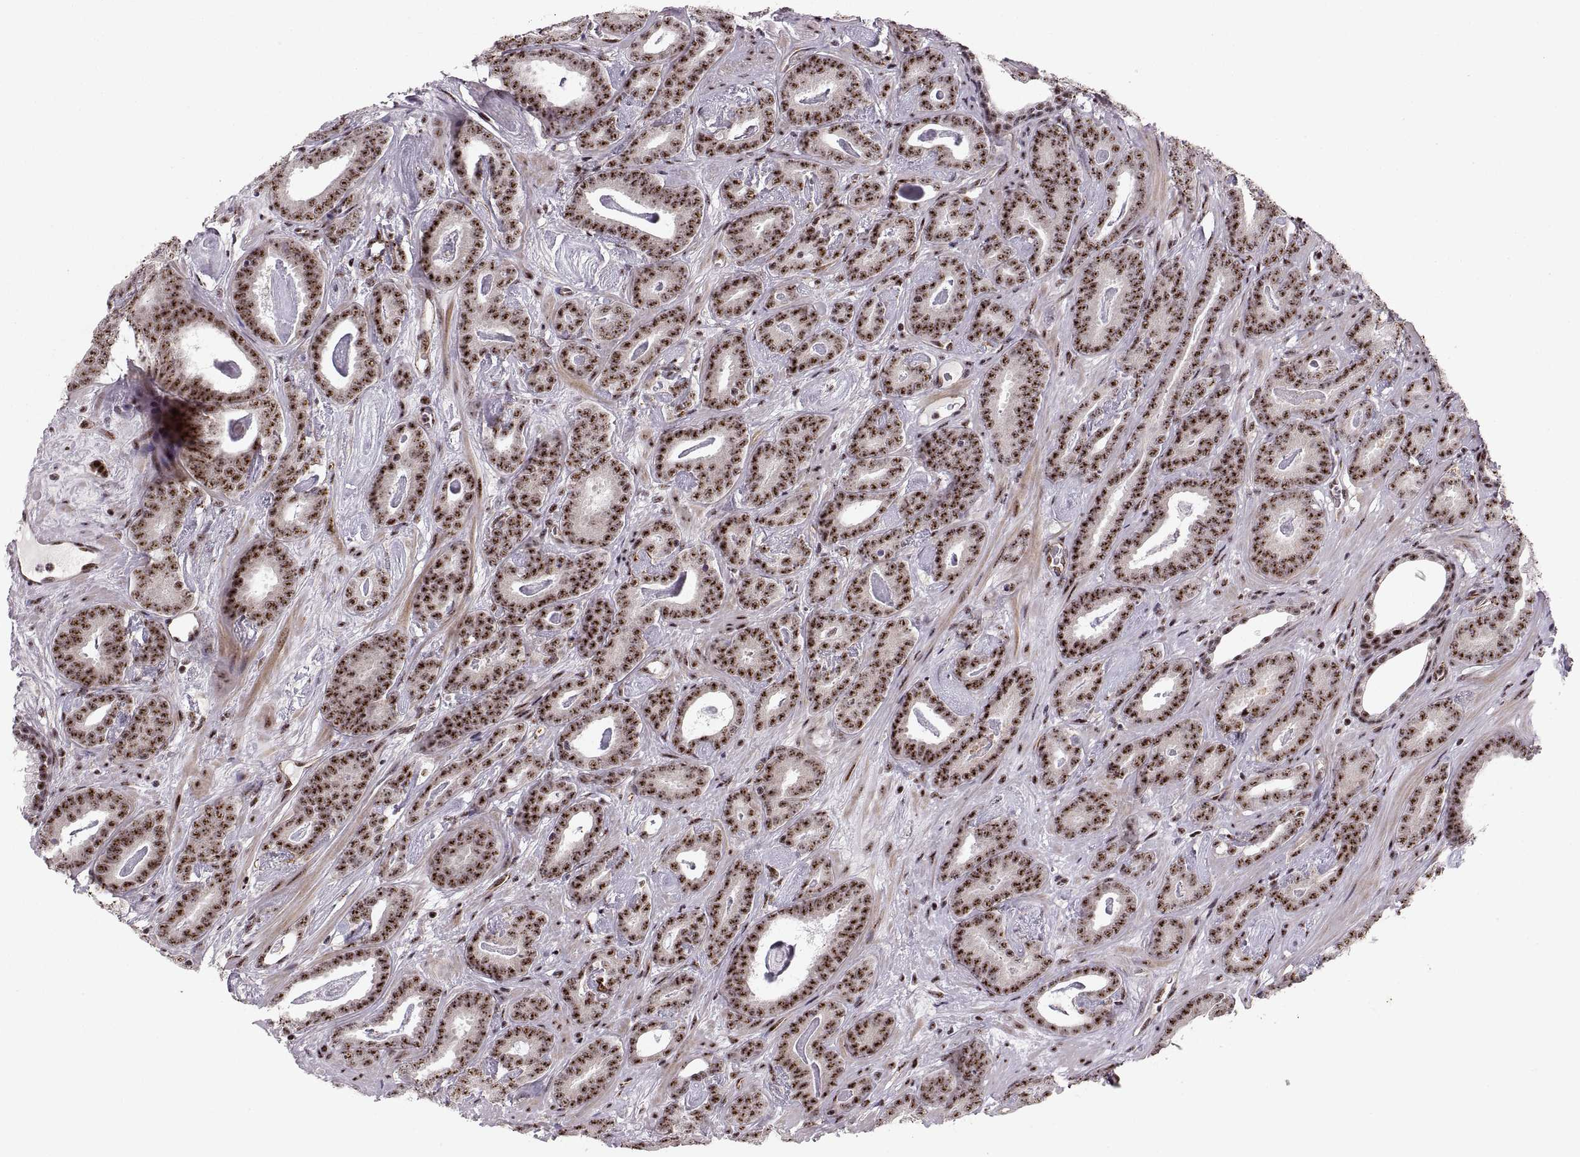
{"staining": {"intensity": "strong", "quantity": ">75%", "location": "nuclear"}, "tissue": "prostate cancer", "cell_type": "Tumor cells", "image_type": "cancer", "snomed": [{"axis": "morphology", "description": "Adenocarcinoma, Medium grade"}, {"axis": "topography", "description": "Prostate and seminal vesicle, NOS"}, {"axis": "topography", "description": "Prostate"}], "caption": "Brown immunohistochemical staining in human medium-grade adenocarcinoma (prostate) displays strong nuclear positivity in about >75% of tumor cells.", "gene": "ZCCHC17", "patient": {"sex": "male", "age": 54}}